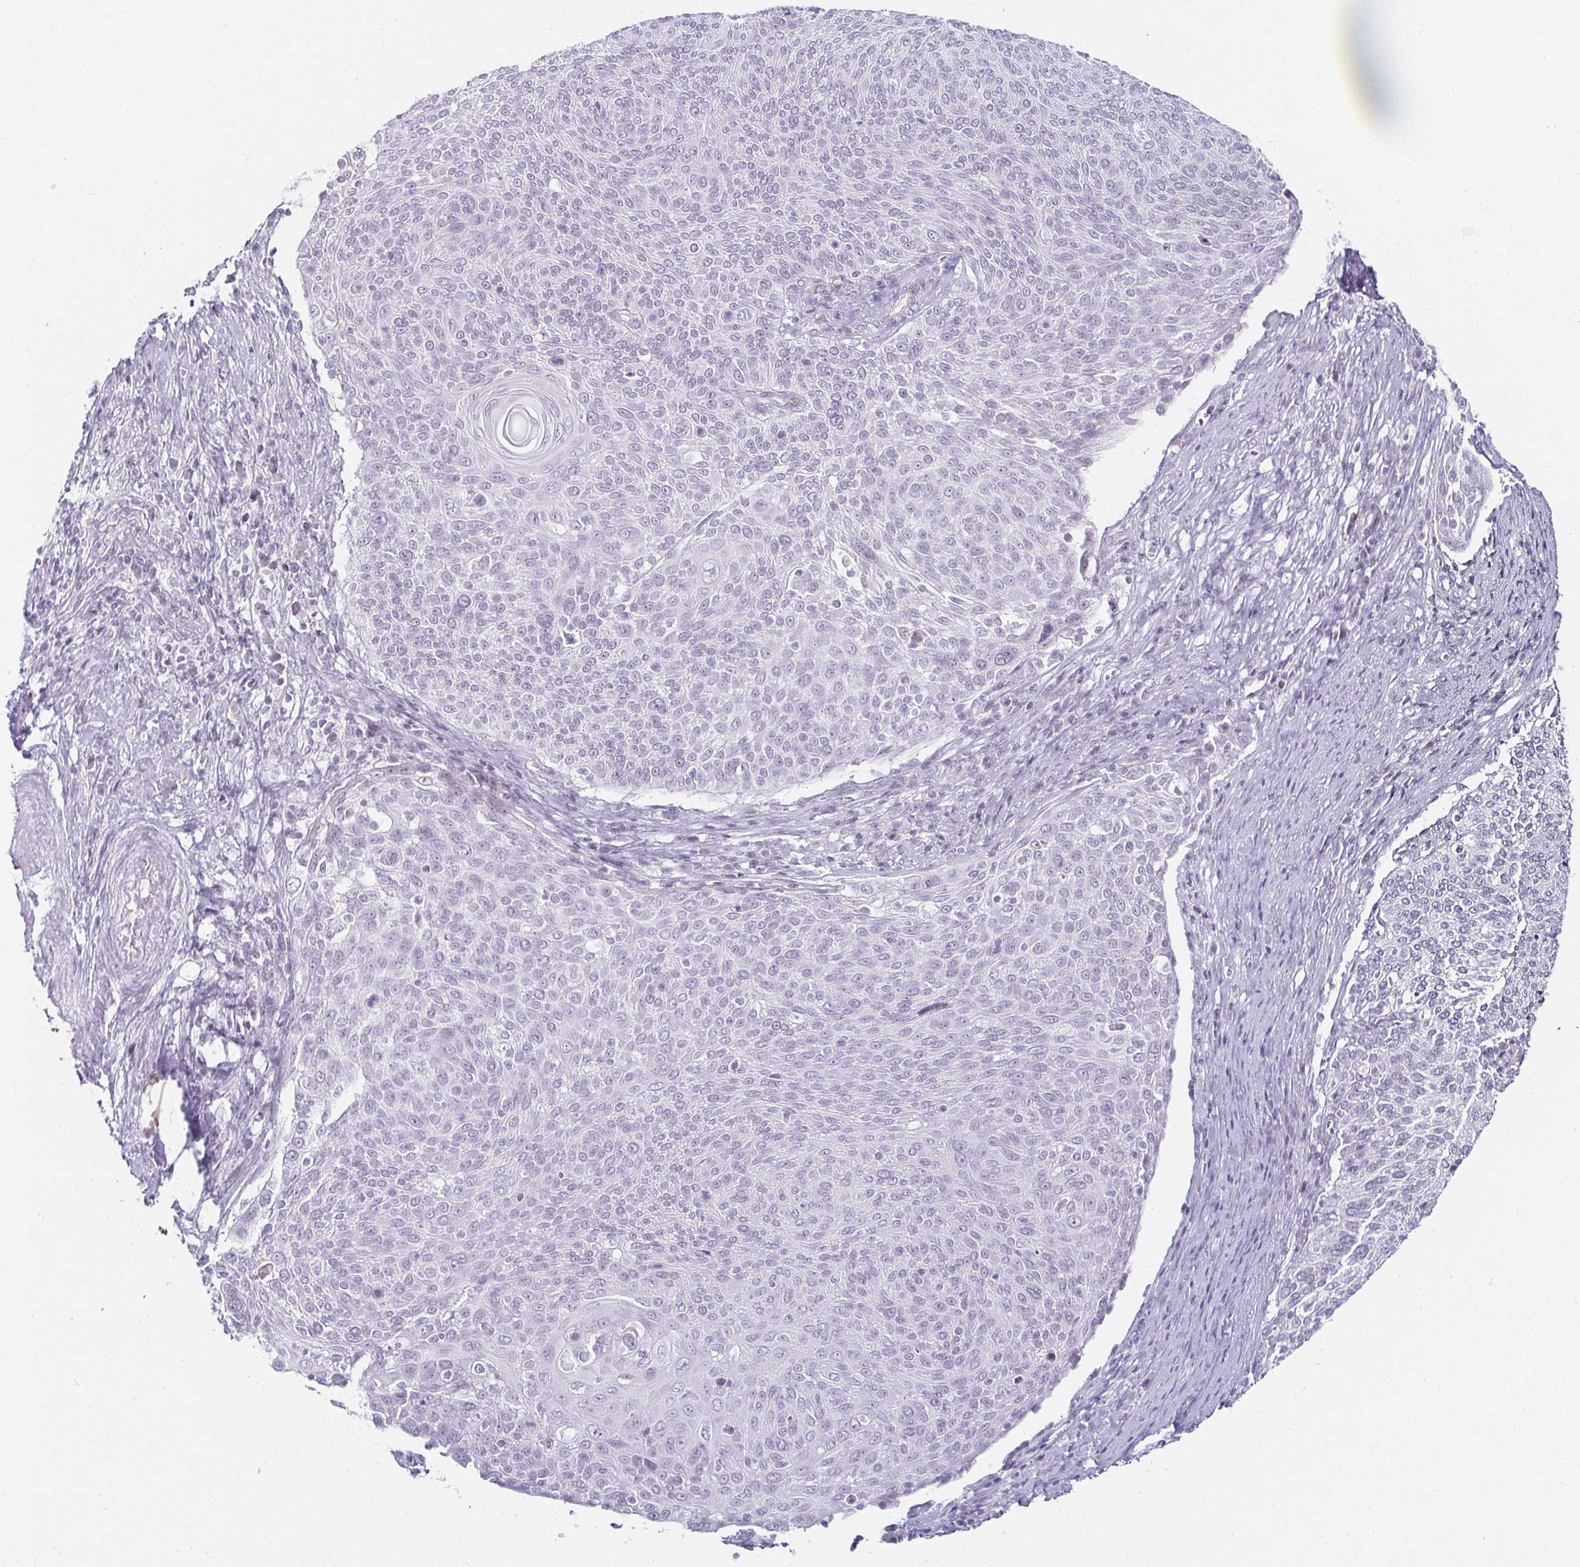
{"staining": {"intensity": "negative", "quantity": "none", "location": "none"}, "tissue": "cervical cancer", "cell_type": "Tumor cells", "image_type": "cancer", "snomed": [{"axis": "morphology", "description": "Squamous cell carcinoma, NOS"}, {"axis": "topography", "description": "Cervix"}], "caption": "A photomicrograph of human cervical cancer (squamous cell carcinoma) is negative for staining in tumor cells.", "gene": "ACAN", "patient": {"sex": "female", "age": 31}}